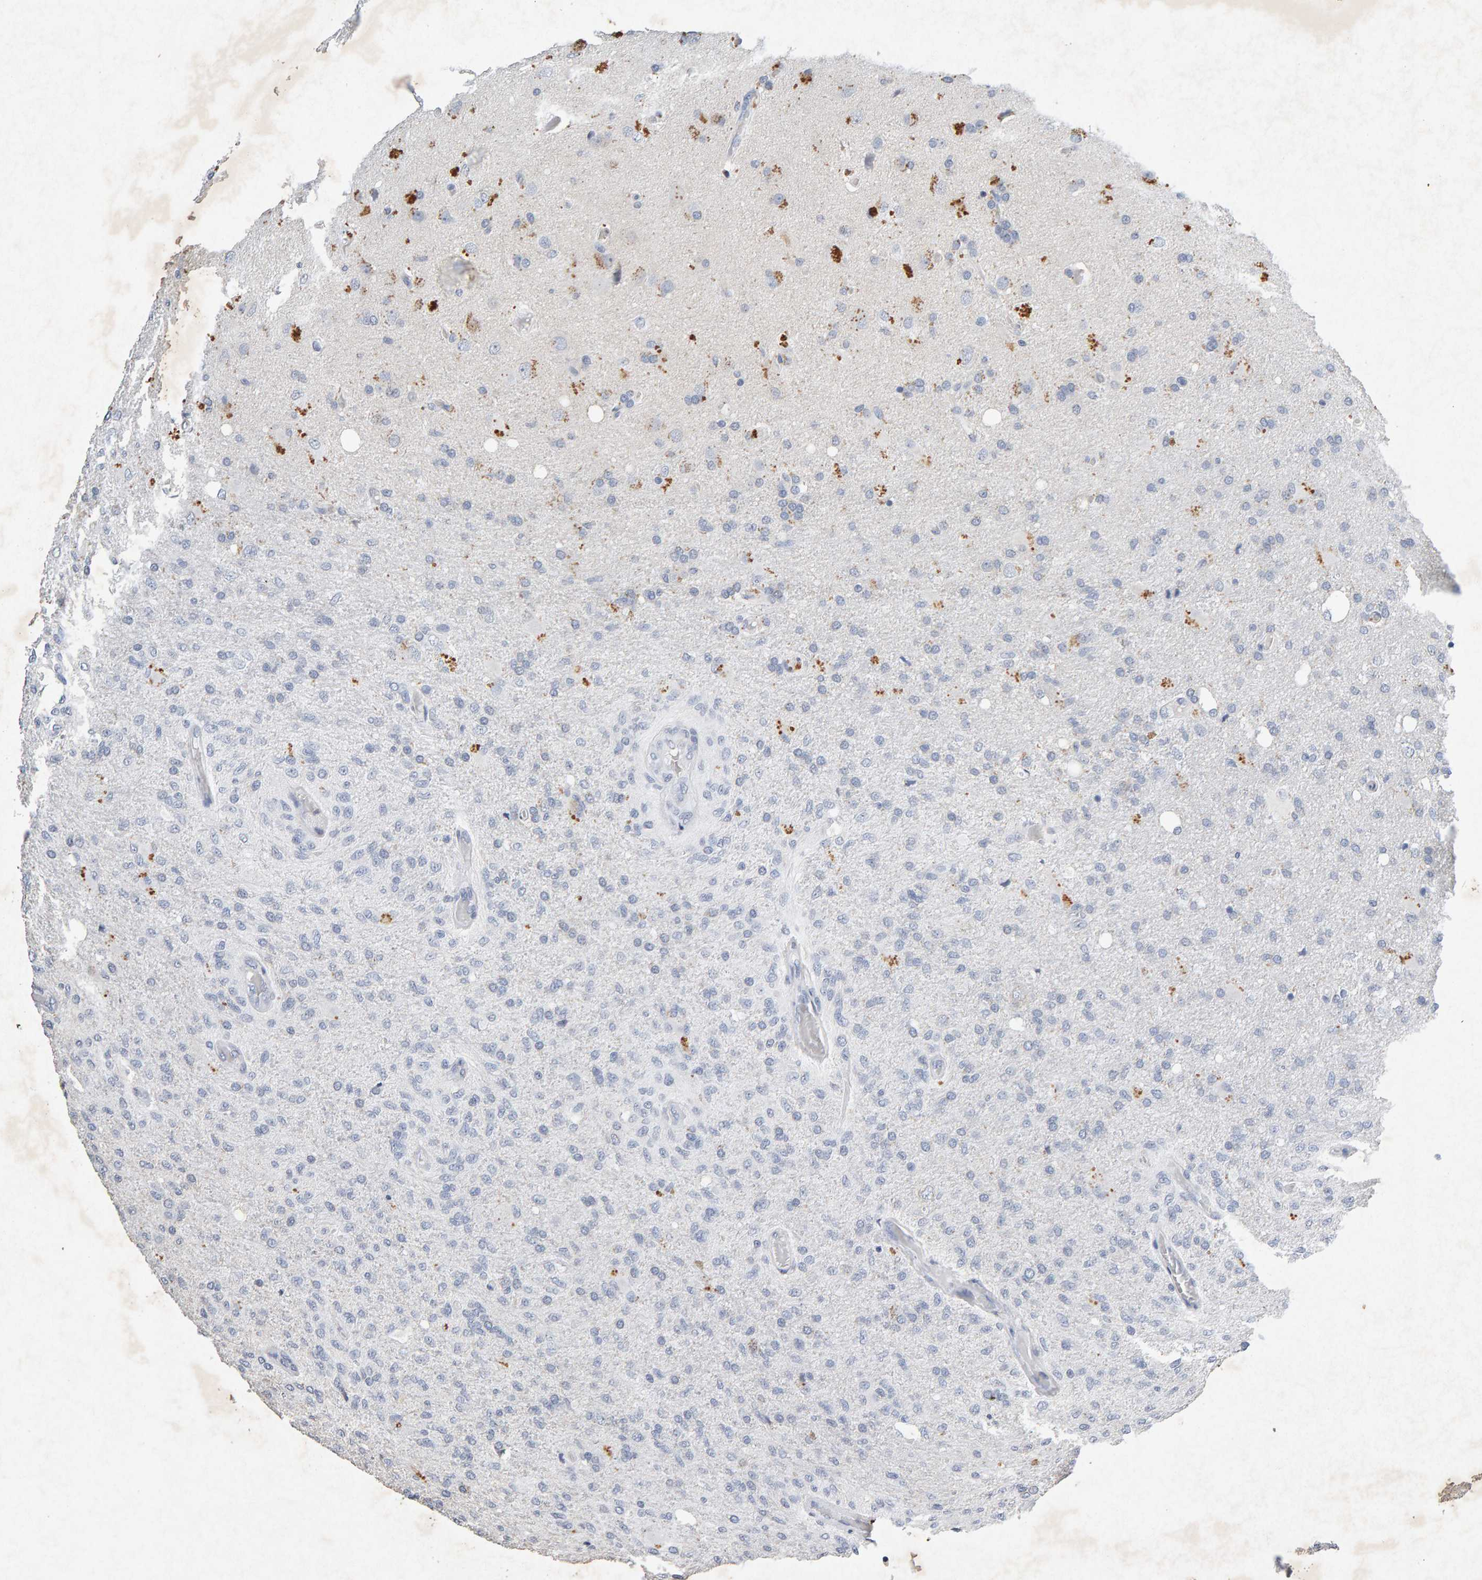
{"staining": {"intensity": "negative", "quantity": "none", "location": "none"}, "tissue": "glioma", "cell_type": "Tumor cells", "image_type": "cancer", "snomed": [{"axis": "morphology", "description": "Normal tissue, NOS"}, {"axis": "morphology", "description": "Glioma, malignant, High grade"}, {"axis": "topography", "description": "Cerebral cortex"}], "caption": "Immunohistochemistry of glioma displays no expression in tumor cells.", "gene": "PTPRM", "patient": {"sex": "male", "age": 77}}